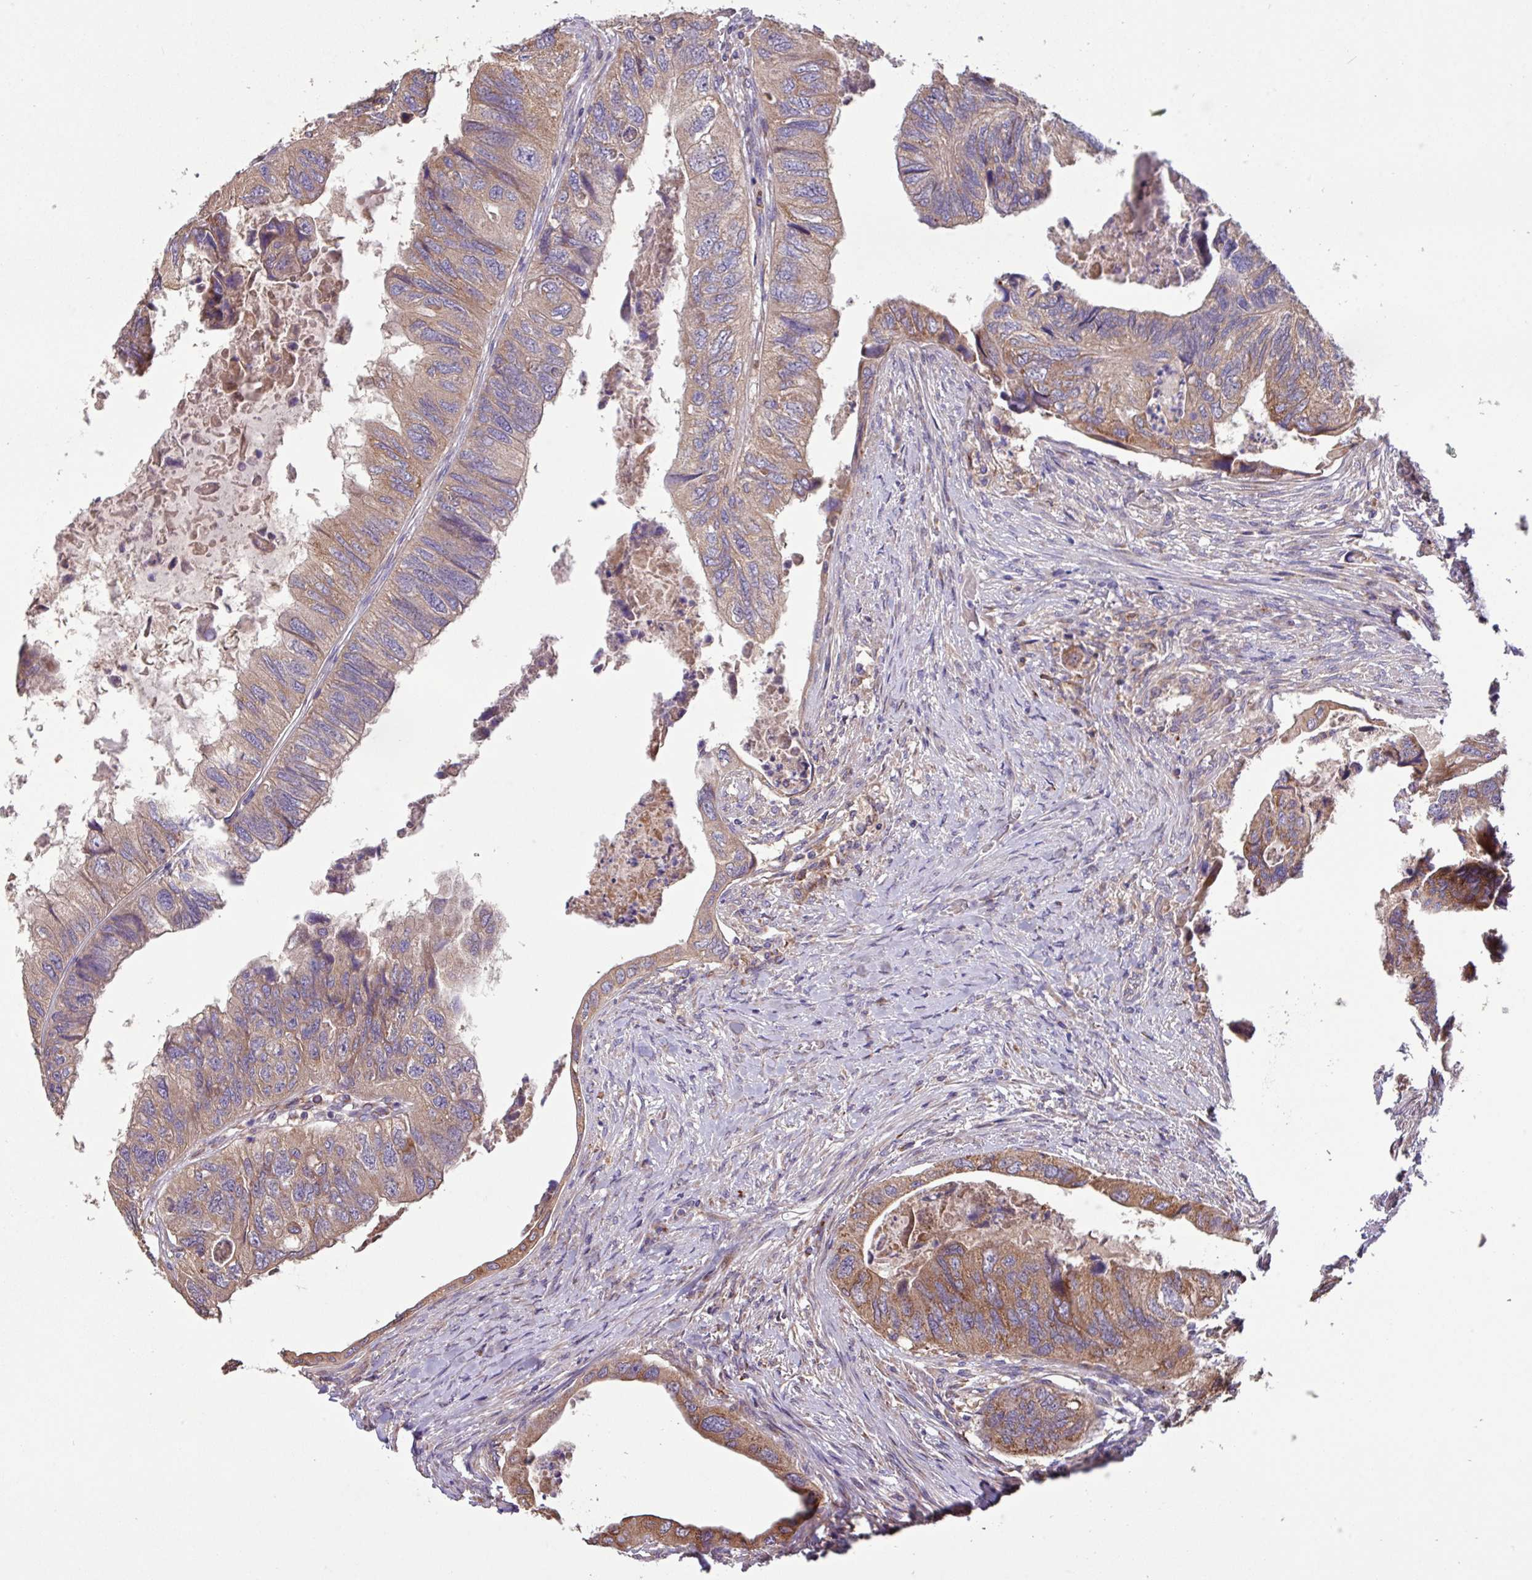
{"staining": {"intensity": "moderate", "quantity": ">75%", "location": "cytoplasmic/membranous"}, "tissue": "colorectal cancer", "cell_type": "Tumor cells", "image_type": "cancer", "snomed": [{"axis": "morphology", "description": "Adenocarcinoma, NOS"}, {"axis": "topography", "description": "Rectum"}], "caption": "IHC (DAB) staining of human colorectal cancer reveals moderate cytoplasmic/membranous protein positivity in about >75% of tumor cells.", "gene": "PTPRQ", "patient": {"sex": "male", "age": 63}}